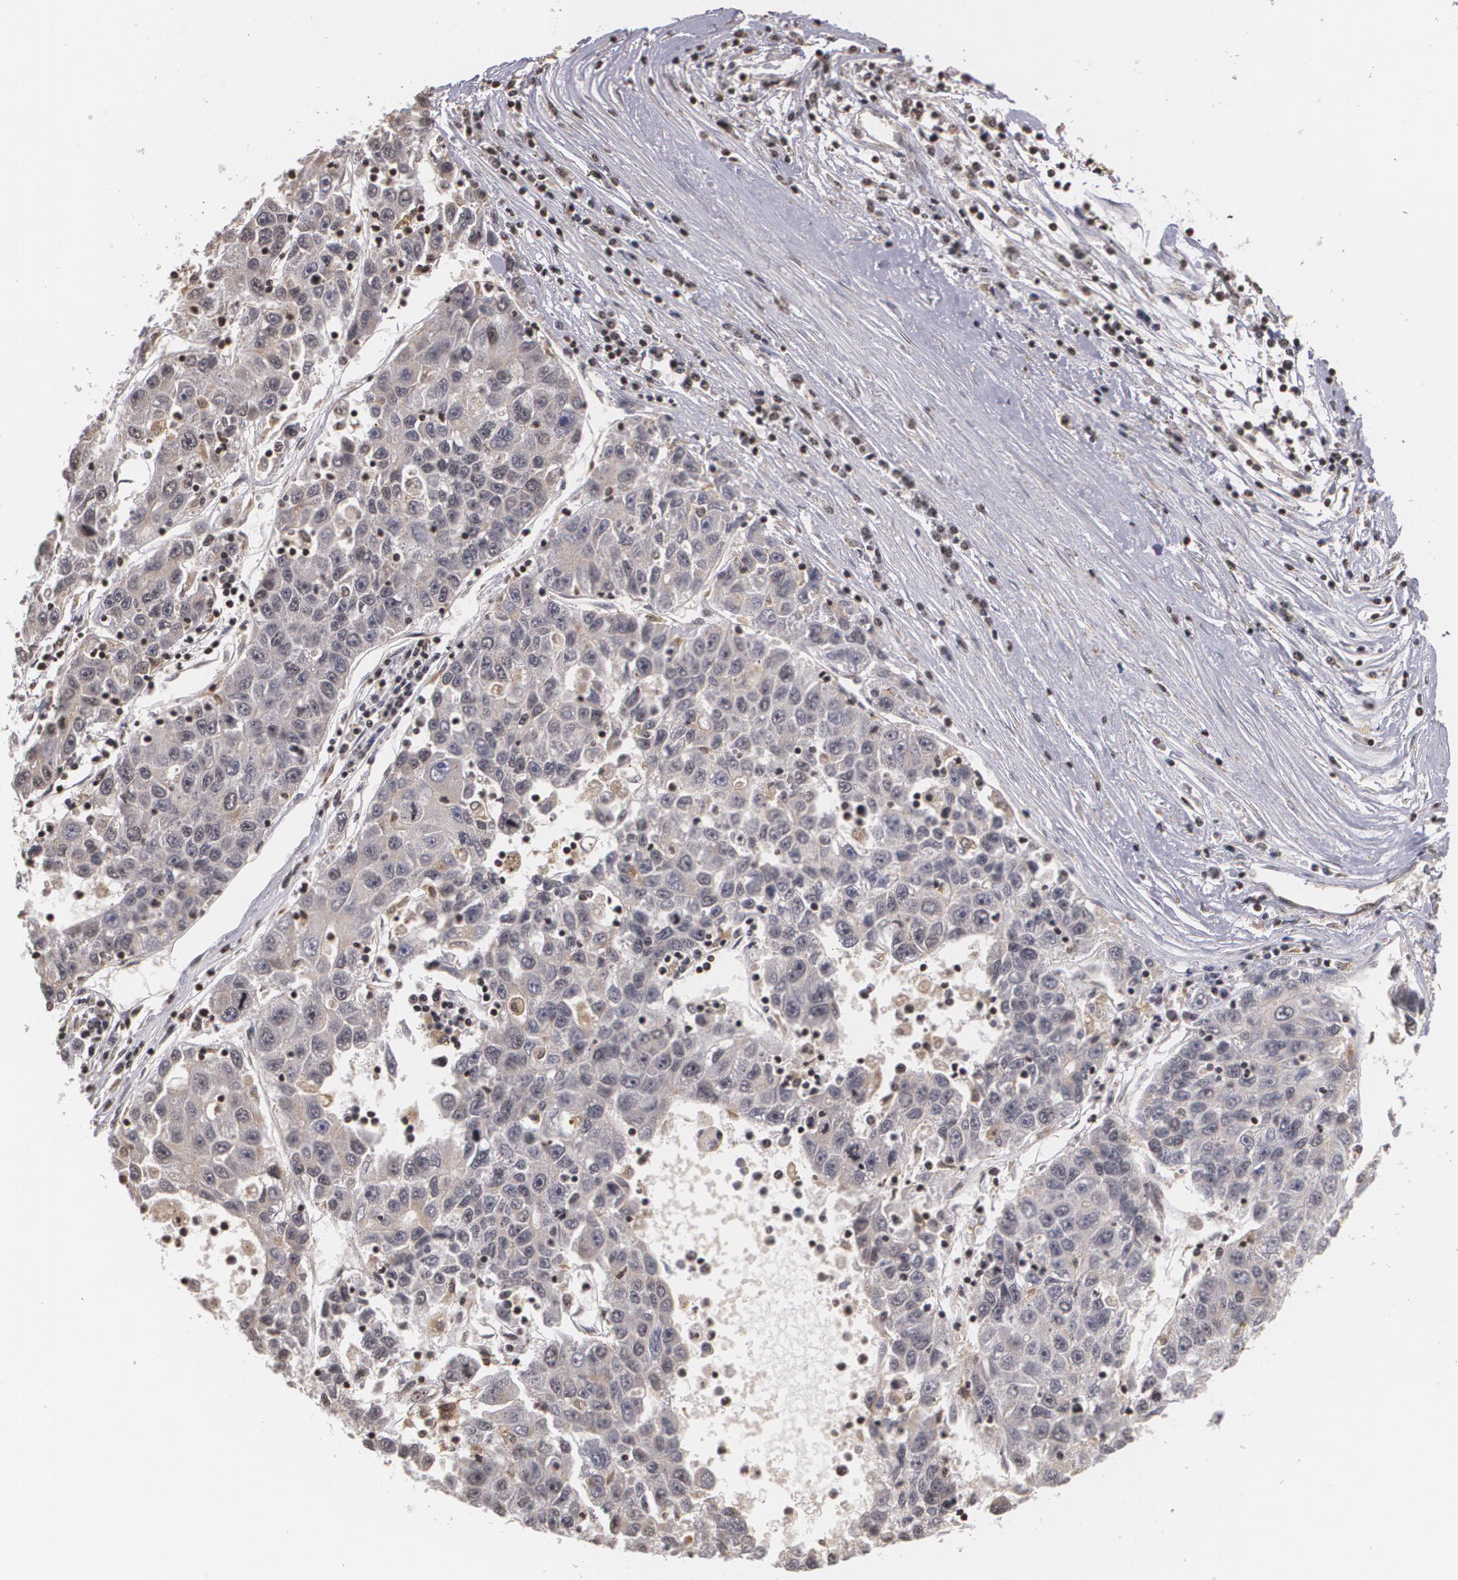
{"staining": {"intensity": "weak", "quantity": ">75%", "location": "cytoplasmic/membranous"}, "tissue": "liver cancer", "cell_type": "Tumor cells", "image_type": "cancer", "snomed": [{"axis": "morphology", "description": "Carcinoma, Hepatocellular, NOS"}, {"axis": "topography", "description": "Liver"}], "caption": "Immunohistochemistry (IHC) staining of liver hepatocellular carcinoma, which demonstrates low levels of weak cytoplasmic/membranous staining in approximately >75% of tumor cells indicating weak cytoplasmic/membranous protein positivity. The staining was performed using DAB (brown) for protein detection and nuclei were counterstained in hematoxylin (blue).", "gene": "VAV3", "patient": {"sex": "male", "age": 49}}